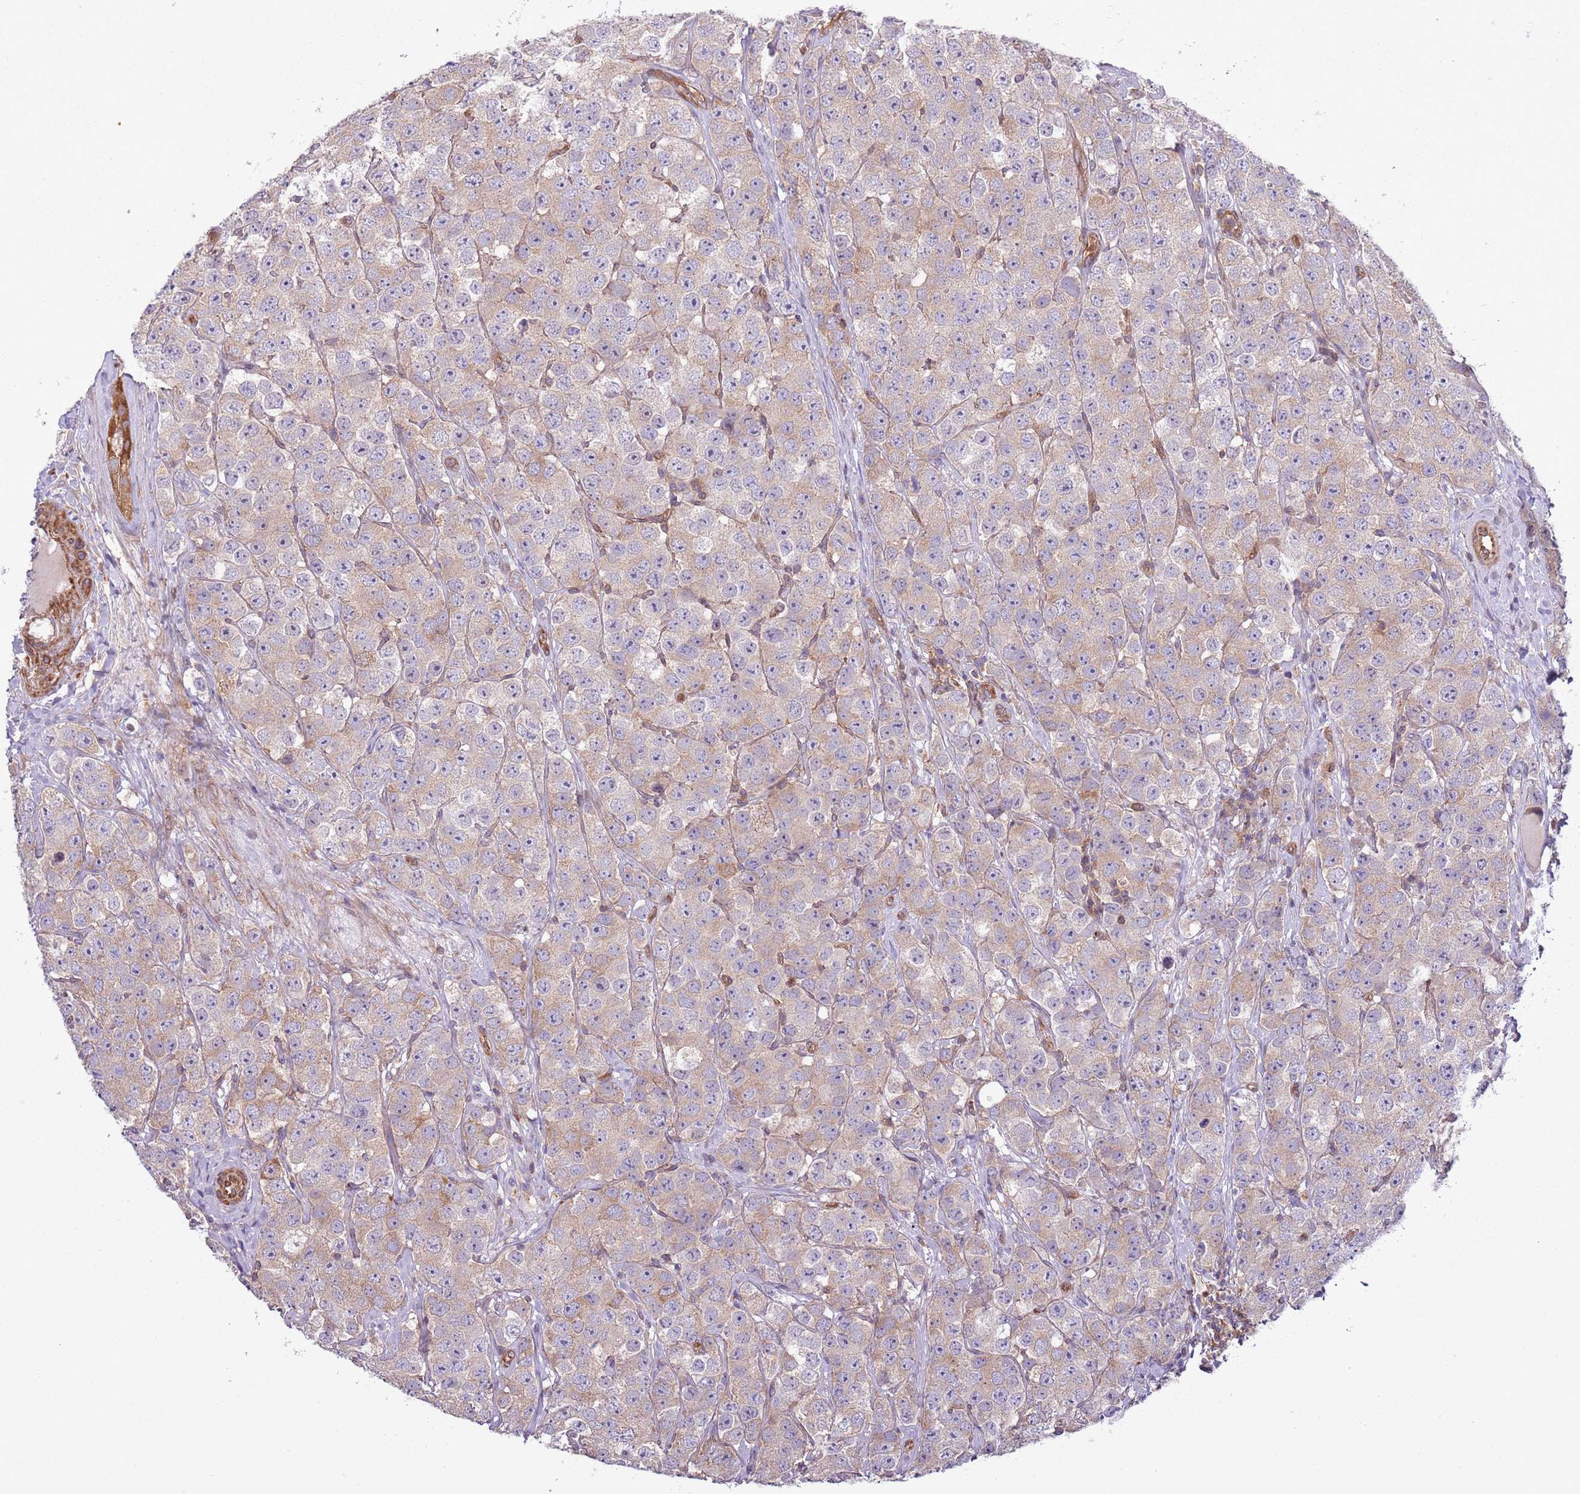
{"staining": {"intensity": "weak", "quantity": "25%-75%", "location": "cytoplasmic/membranous"}, "tissue": "testis cancer", "cell_type": "Tumor cells", "image_type": "cancer", "snomed": [{"axis": "morphology", "description": "Seminoma, NOS"}, {"axis": "topography", "description": "Testis"}], "caption": "Immunohistochemical staining of testis cancer (seminoma) displays weak cytoplasmic/membranous protein expression in approximately 25%-75% of tumor cells. (DAB (3,3'-diaminobenzidine) = brown stain, brightfield microscopy at high magnification).", "gene": "LPIN2", "patient": {"sex": "male", "age": 28}}